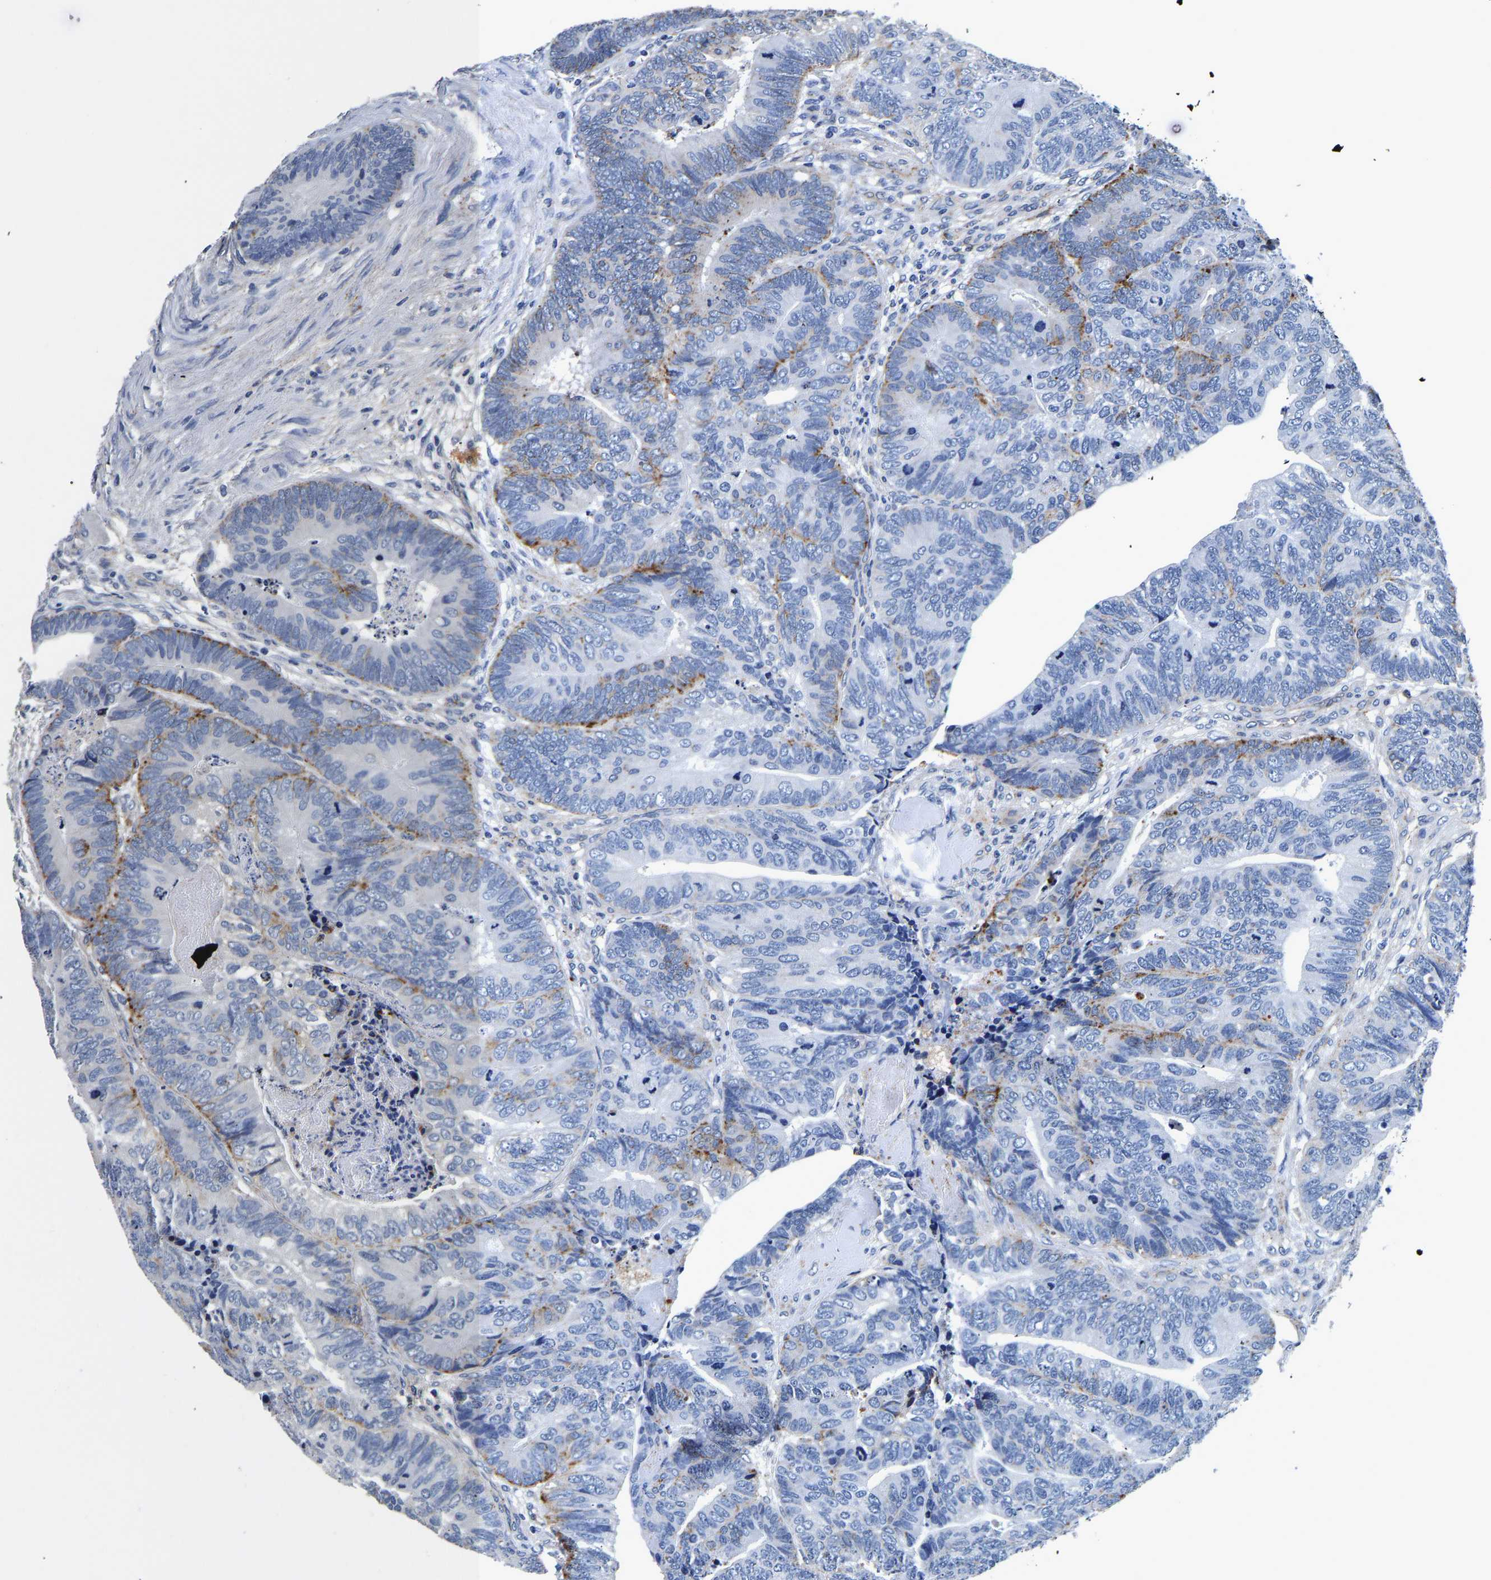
{"staining": {"intensity": "negative", "quantity": "none", "location": "none"}, "tissue": "colorectal cancer", "cell_type": "Tumor cells", "image_type": "cancer", "snomed": [{"axis": "morphology", "description": "Adenocarcinoma, NOS"}, {"axis": "topography", "description": "Colon"}], "caption": "There is no significant expression in tumor cells of colorectal cancer. (DAB immunohistochemistry visualized using brightfield microscopy, high magnification).", "gene": "GRN", "patient": {"sex": "female", "age": 67}}